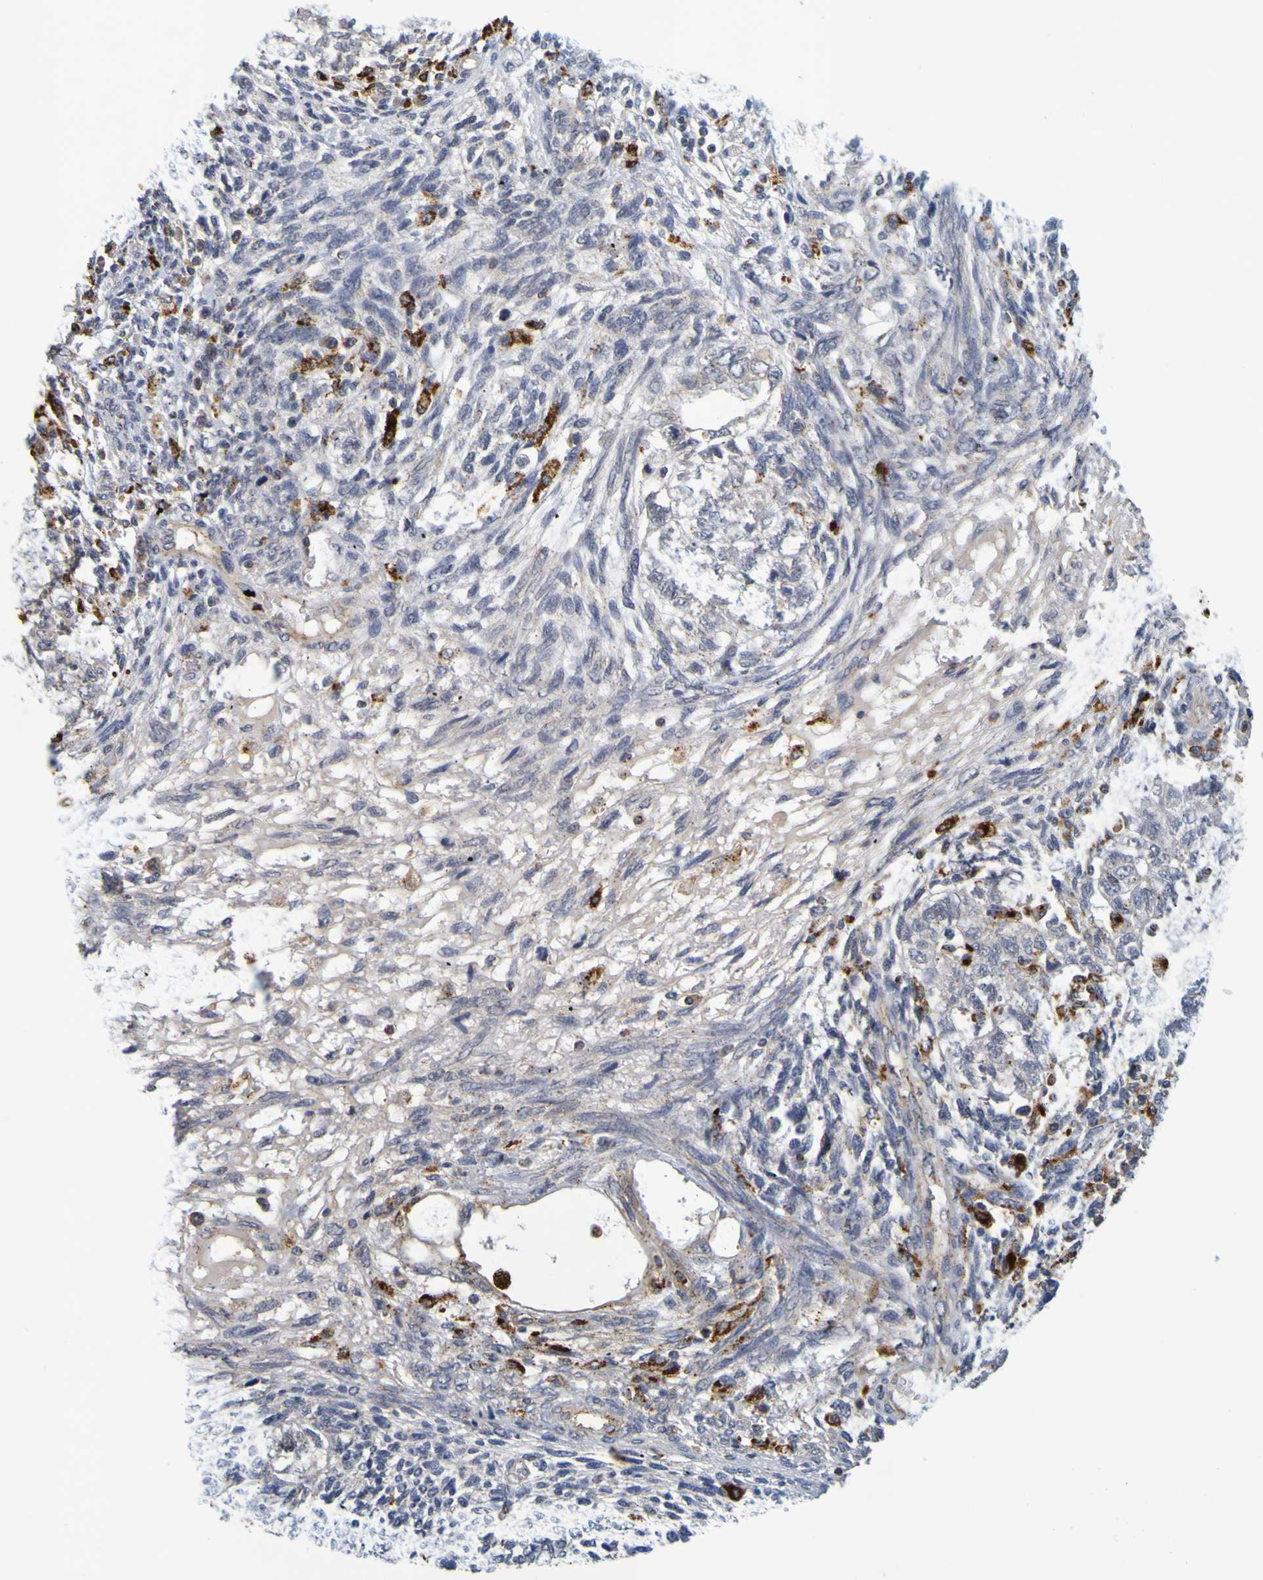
{"staining": {"intensity": "negative", "quantity": "none", "location": "none"}, "tissue": "testis cancer", "cell_type": "Tumor cells", "image_type": "cancer", "snomed": [{"axis": "morphology", "description": "Normal tissue, NOS"}, {"axis": "morphology", "description": "Carcinoma, Embryonal, NOS"}, {"axis": "topography", "description": "Testis"}], "caption": "Tumor cells are negative for protein expression in human embryonal carcinoma (testis).", "gene": "TPH1", "patient": {"sex": "male", "age": 36}}